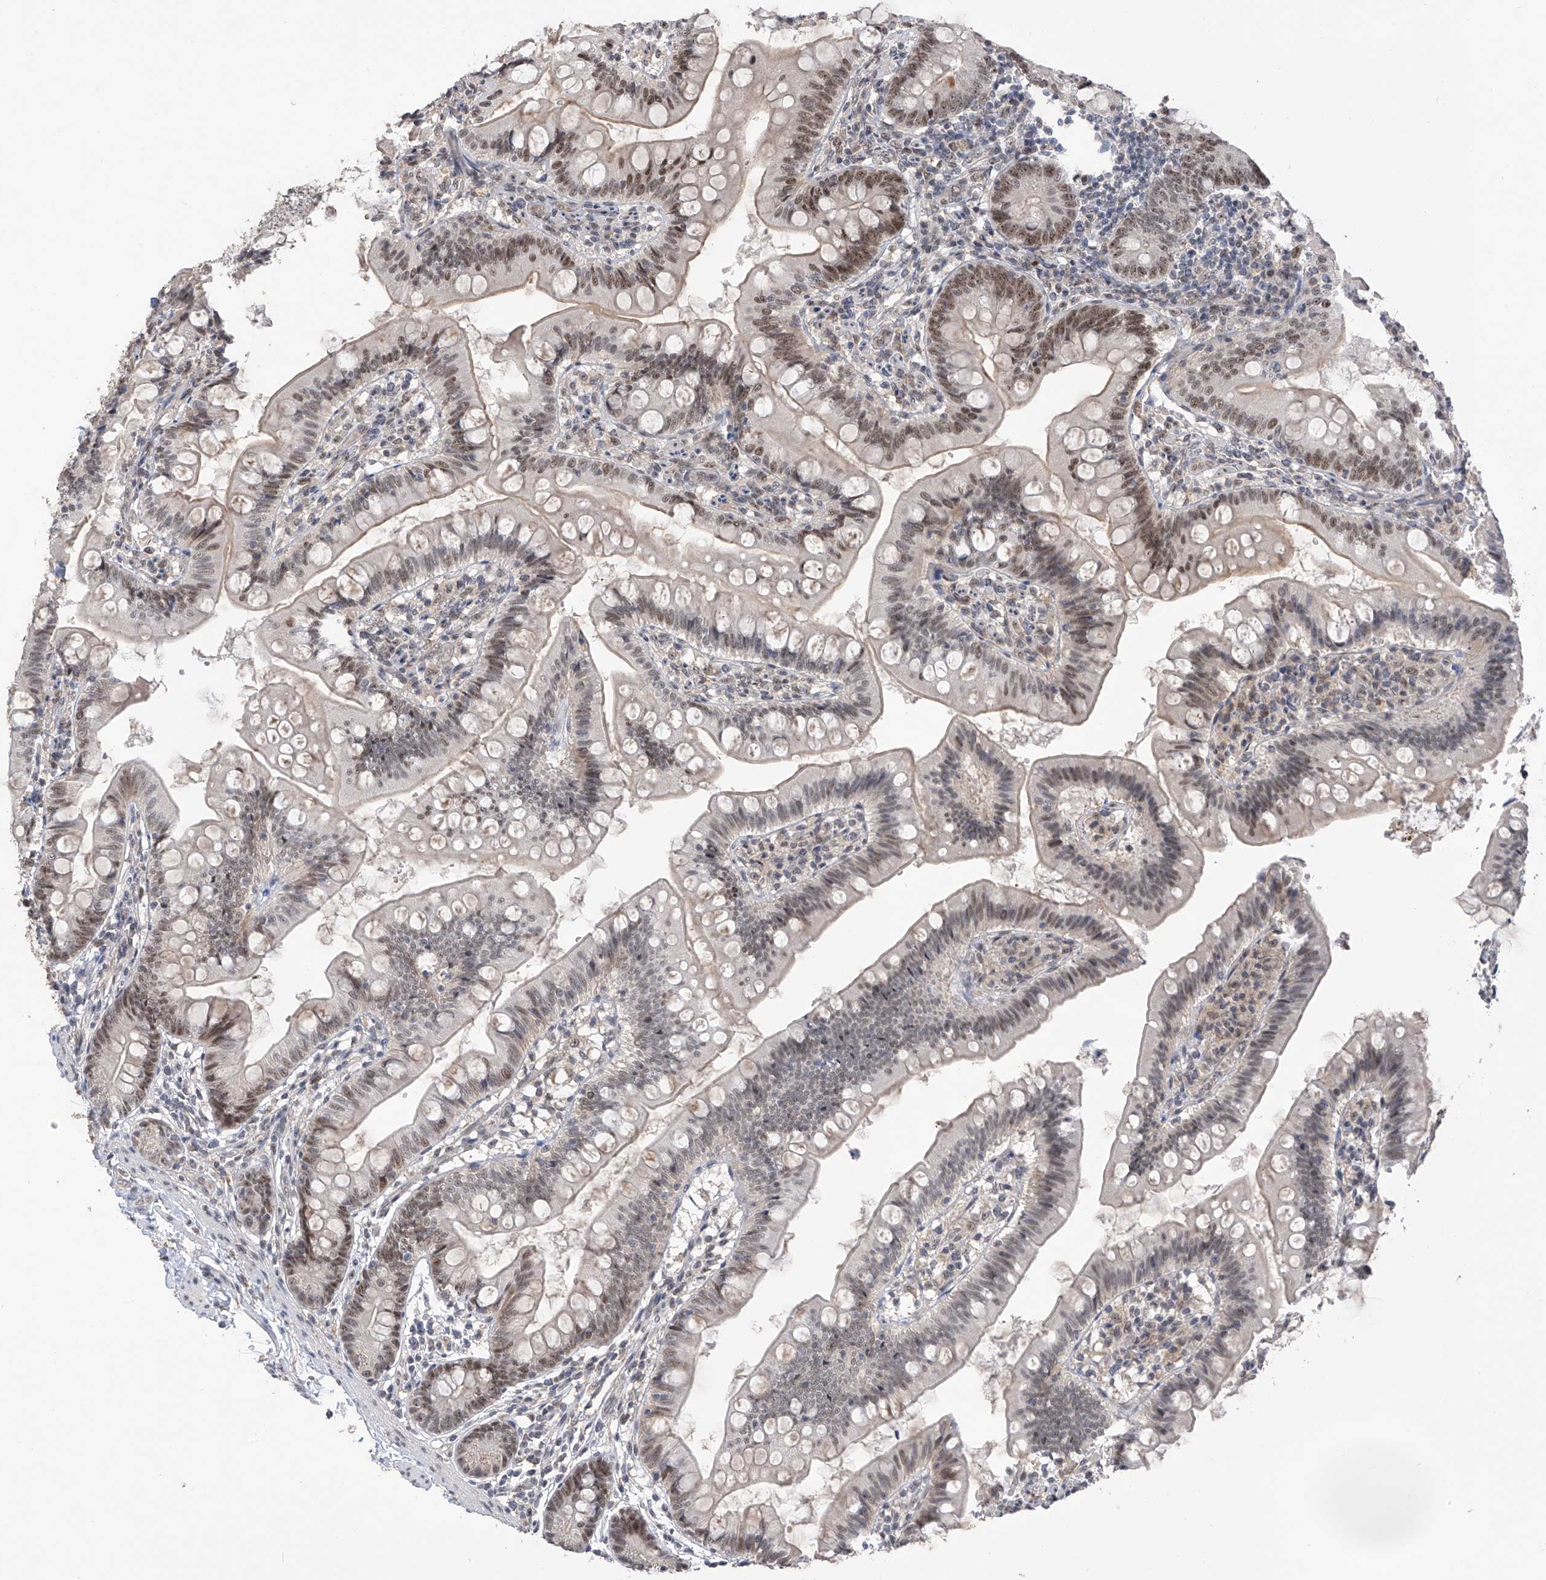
{"staining": {"intensity": "weak", "quantity": "<25%", "location": "nuclear"}, "tissue": "small intestine", "cell_type": "Glandular cells", "image_type": "normal", "snomed": [{"axis": "morphology", "description": "Normal tissue, NOS"}, {"axis": "topography", "description": "Small intestine"}], "caption": "The immunohistochemistry micrograph has no significant staining in glandular cells of small intestine. The staining was performed using DAB to visualize the protein expression in brown, while the nuclei were stained in blue with hematoxylin (Magnification: 20x).", "gene": "C1orf131", "patient": {"sex": "male", "age": 7}}